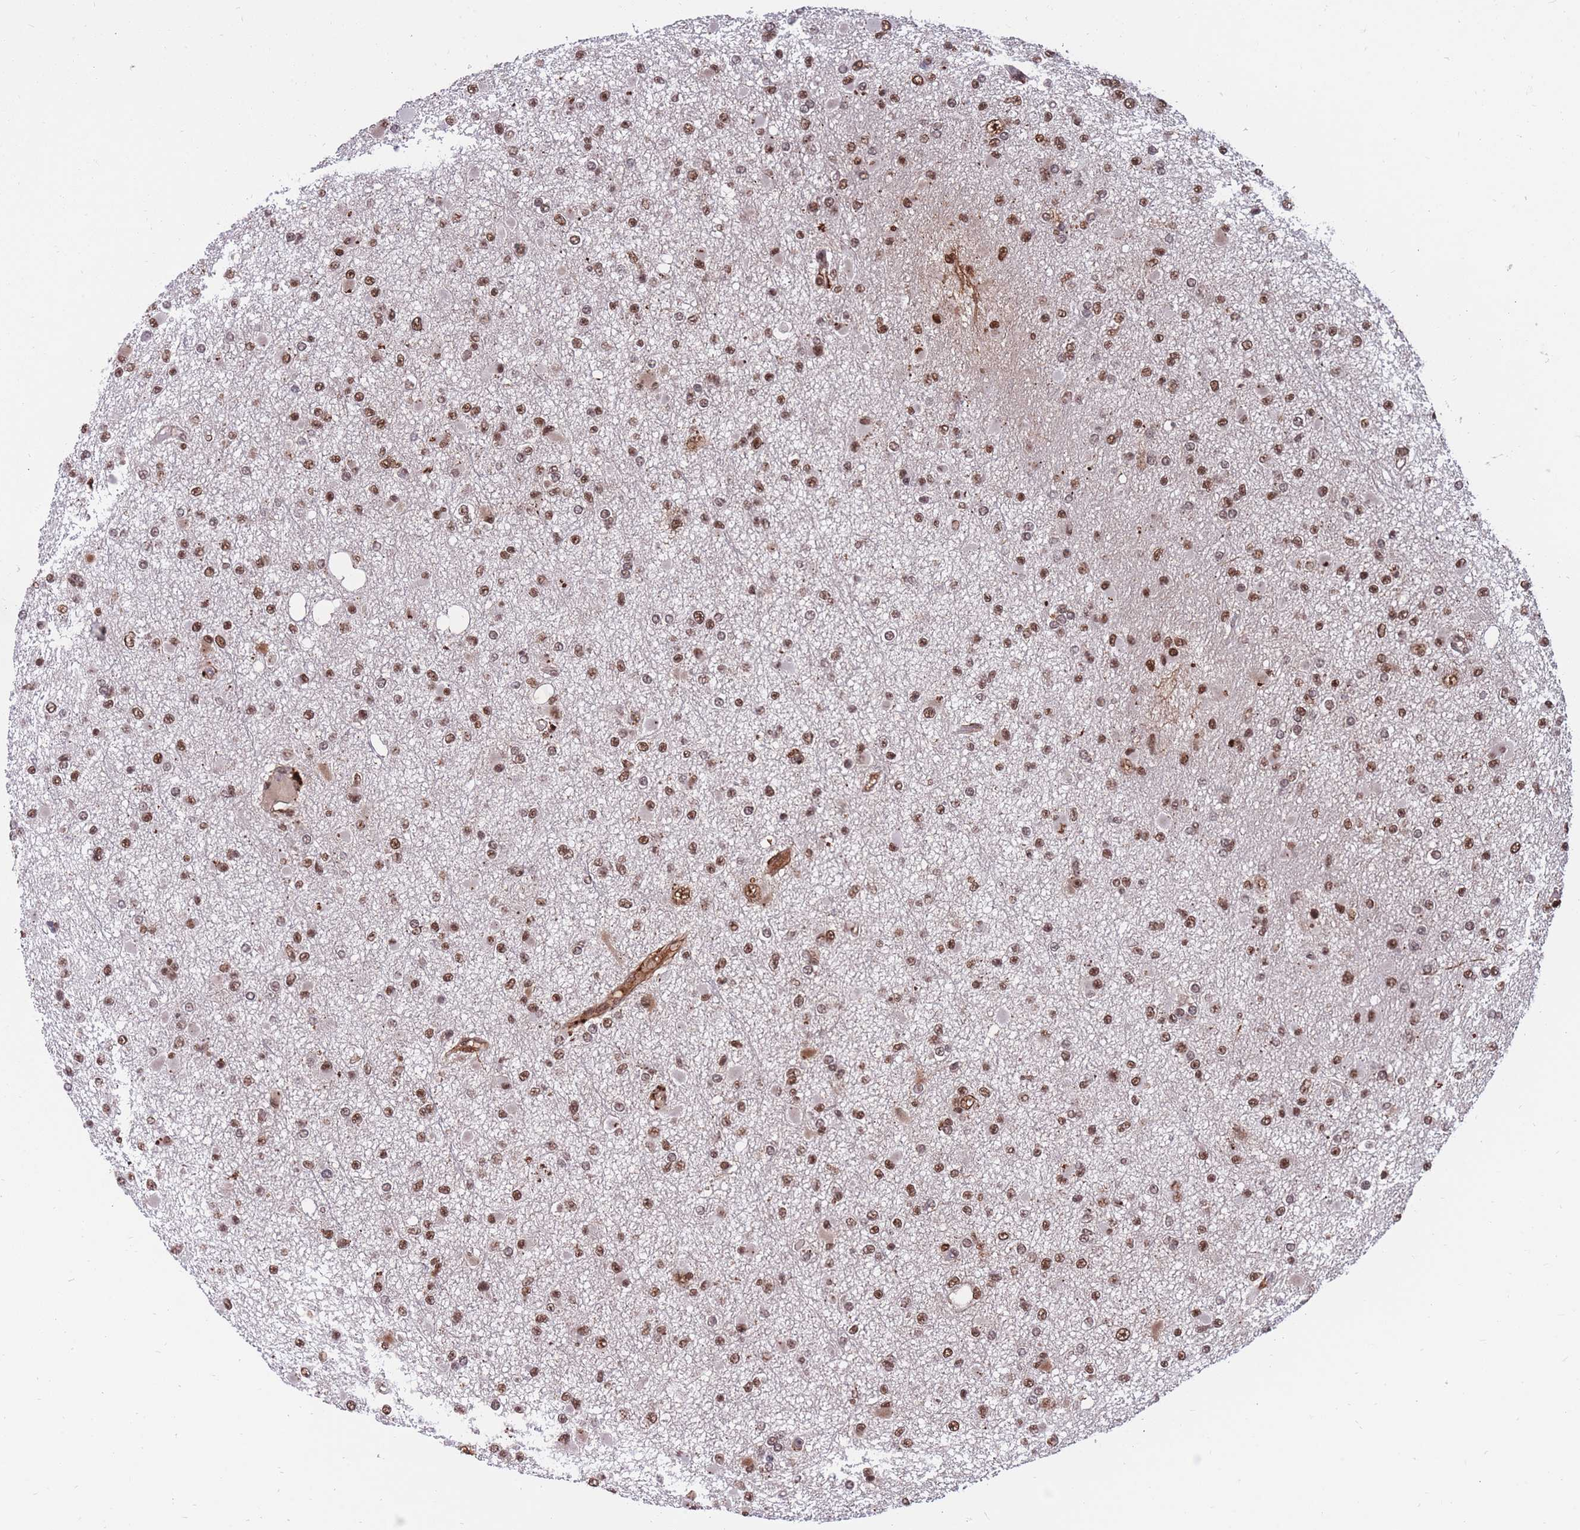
{"staining": {"intensity": "moderate", "quantity": ">75%", "location": "nuclear"}, "tissue": "glioma", "cell_type": "Tumor cells", "image_type": "cancer", "snomed": [{"axis": "morphology", "description": "Glioma, malignant, Low grade"}, {"axis": "topography", "description": "Brain"}], "caption": "Immunohistochemistry image of human low-grade glioma (malignant) stained for a protein (brown), which exhibits medium levels of moderate nuclear positivity in about >75% of tumor cells.", "gene": "PRPF19", "patient": {"sex": "female", "age": 22}}